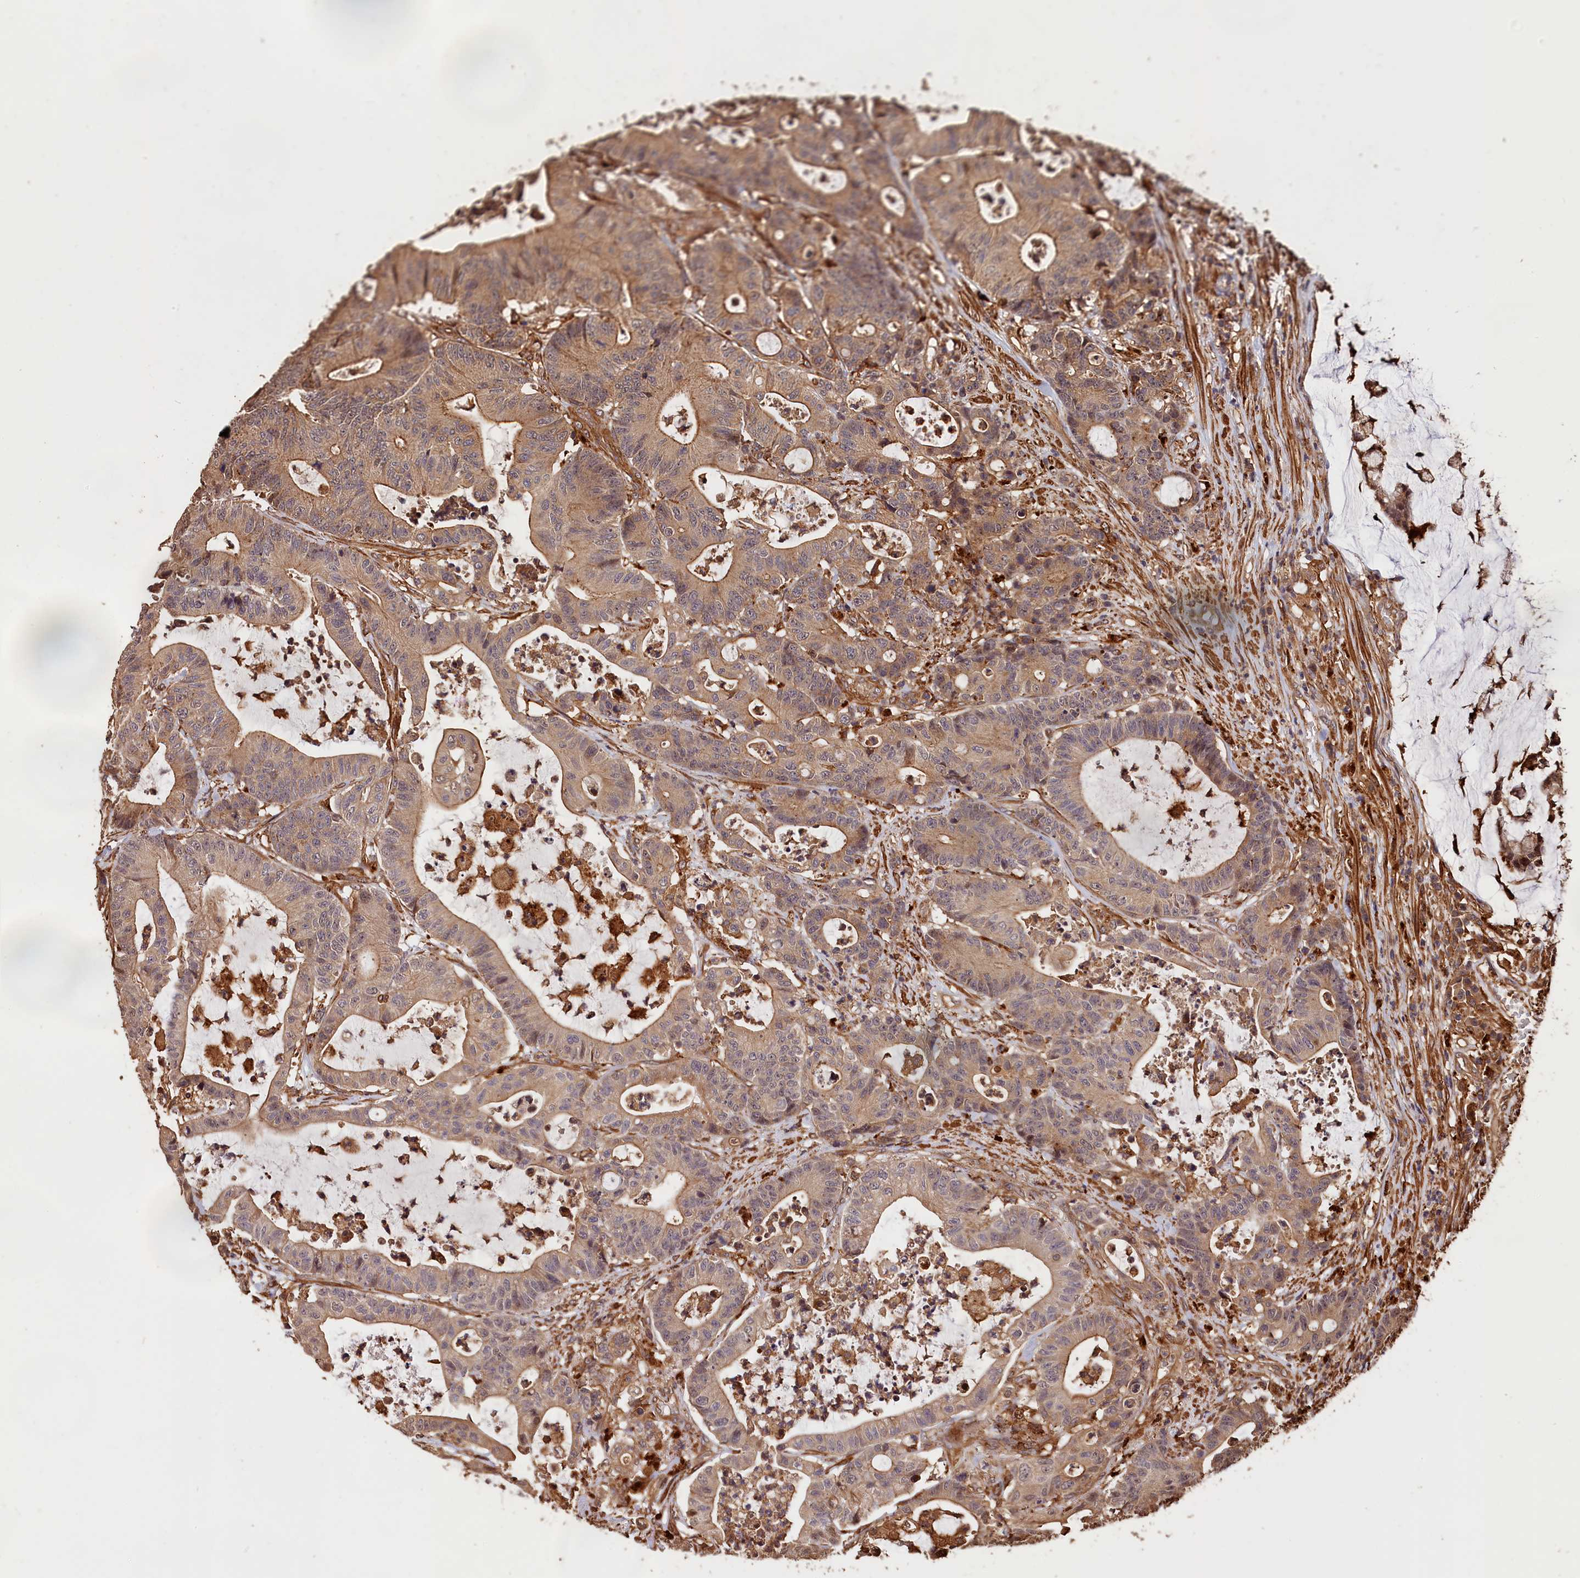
{"staining": {"intensity": "weak", "quantity": ">75%", "location": "cytoplasmic/membranous"}, "tissue": "colorectal cancer", "cell_type": "Tumor cells", "image_type": "cancer", "snomed": [{"axis": "morphology", "description": "Adenocarcinoma, NOS"}, {"axis": "topography", "description": "Colon"}], "caption": "This photomicrograph exhibits immunohistochemistry staining of adenocarcinoma (colorectal), with low weak cytoplasmic/membranous expression in about >75% of tumor cells.", "gene": "MMP15", "patient": {"sex": "female", "age": 84}}